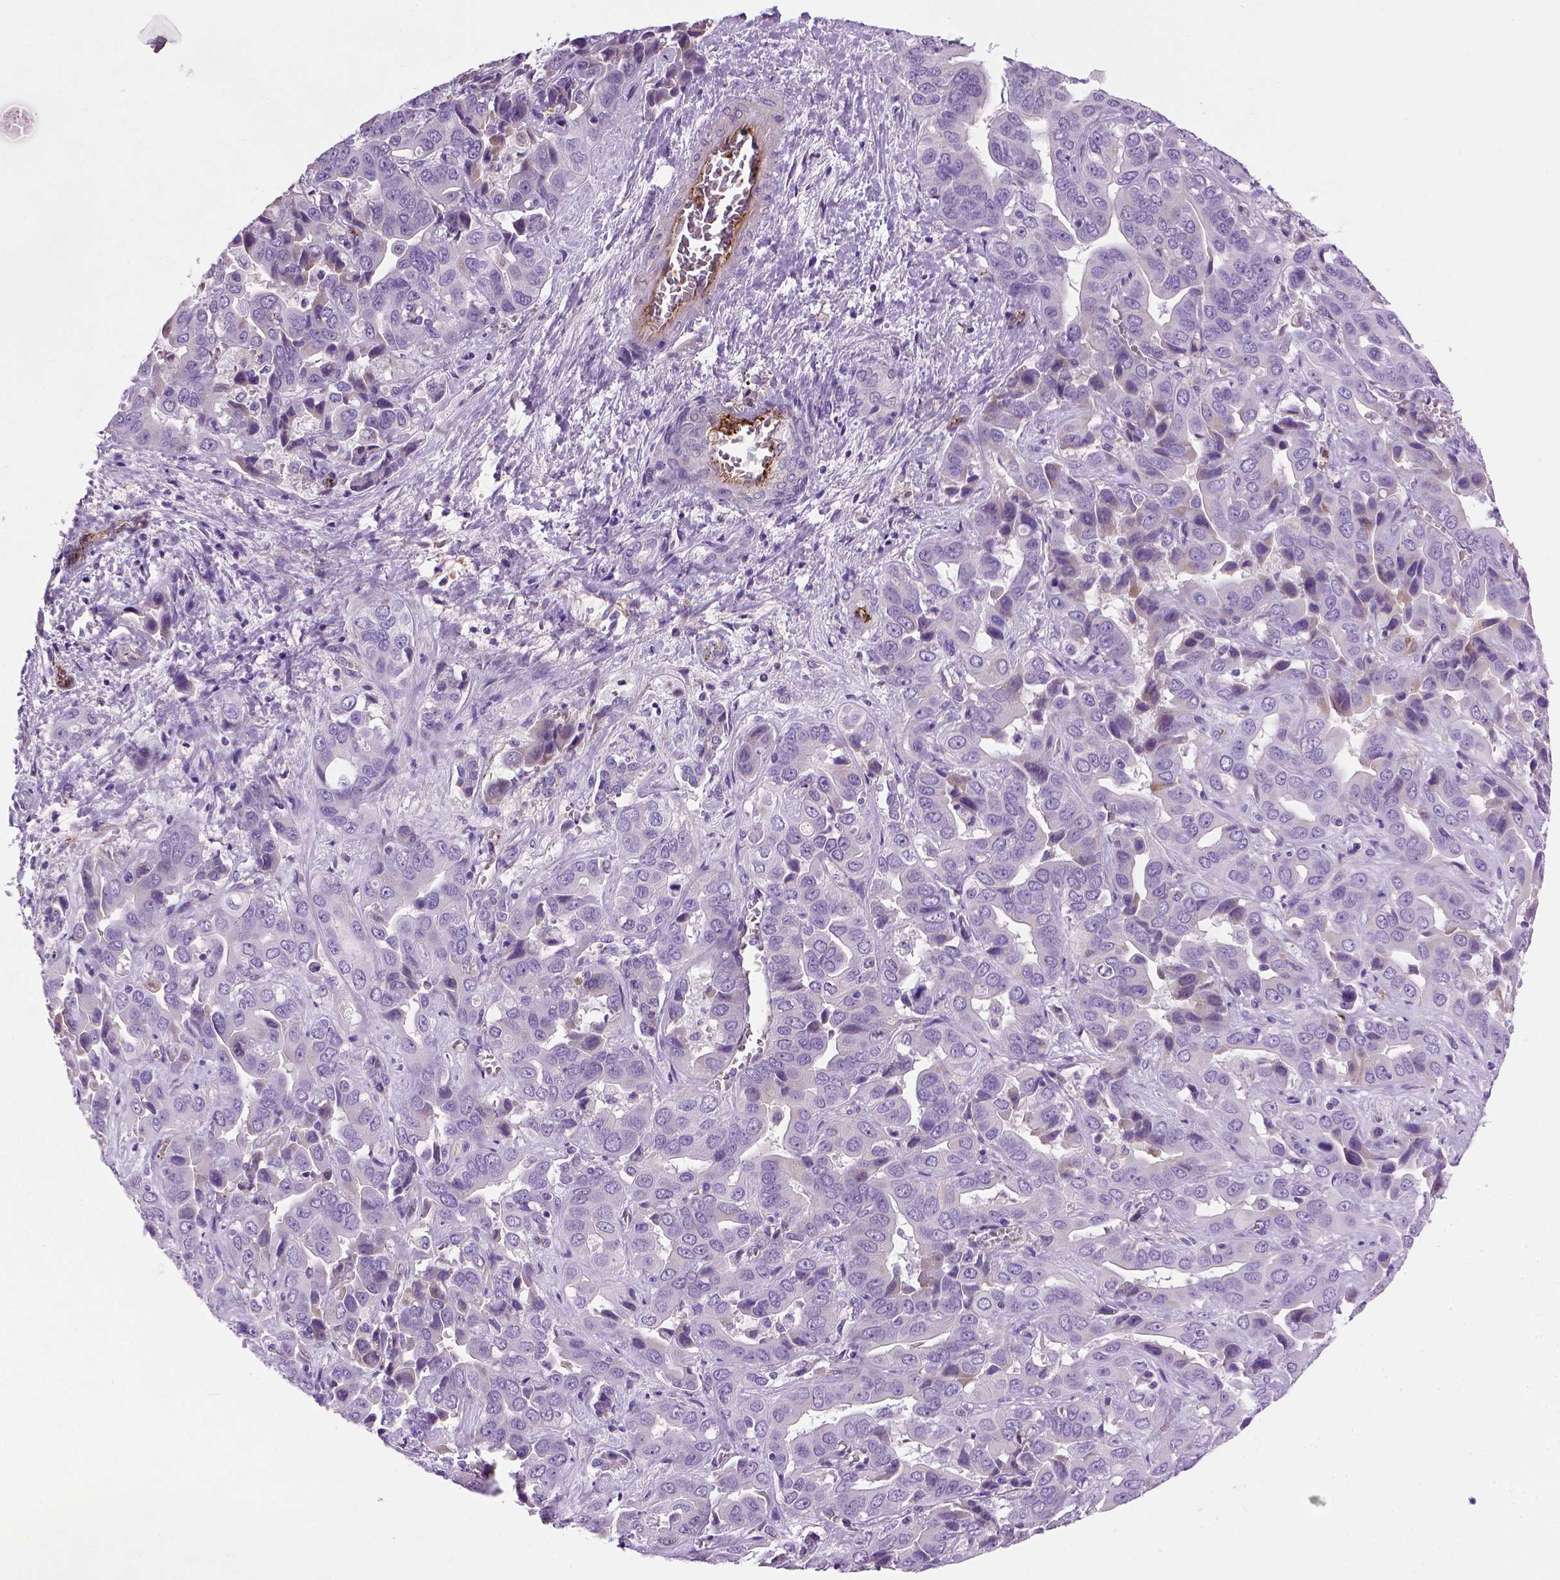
{"staining": {"intensity": "negative", "quantity": "none", "location": "none"}, "tissue": "liver cancer", "cell_type": "Tumor cells", "image_type": "cancer", "snomed": [{"axis": "morphology", "description": "Cholangiocarcinoma"}, {"axis": "topography", "description": "Liver"}], "caption": "The histopathology image demonstrates no significant positivity in tumor cells of liver cancer.", "gene": "VWF", "patient": {"sex": "female", "age": 52}}